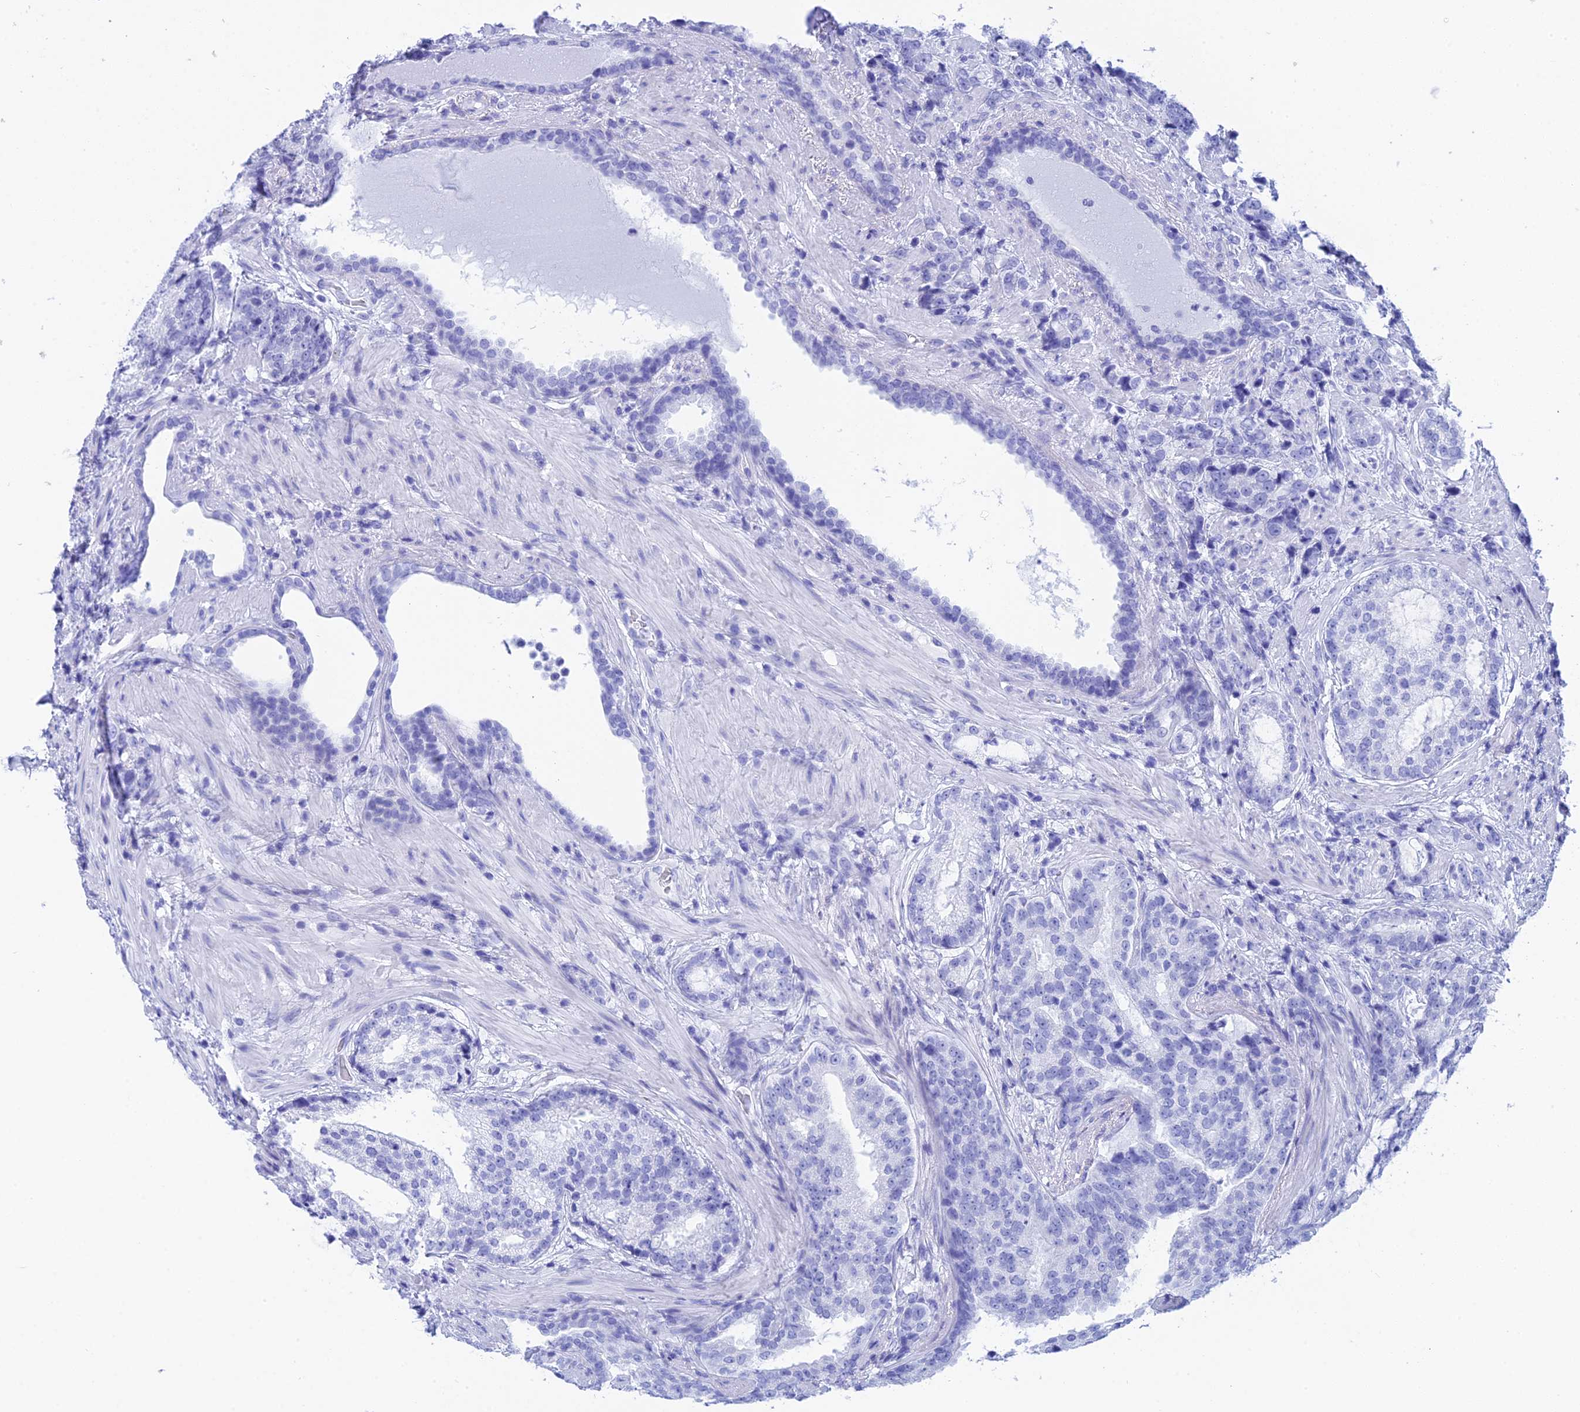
{"staining": {"intensity": "negative", "quantity": "none", "location": "none"}, "tissue": "prostate cancer", "cell_type": "Tumor cells", "image_type": "cancer", "snomed": [{"axis": "morphology", "description": "Adenocarcinoma, High grade"}, {"axis": "topography", "description": "Prostate"}], "caption": "Immunohistochemistry micrograph of human prostate cancer stained for a protein (brown), which demonstrates no staining in tumor cells.", "gene": "TEX101", "patient": {"sex": "male", "age": 67}}